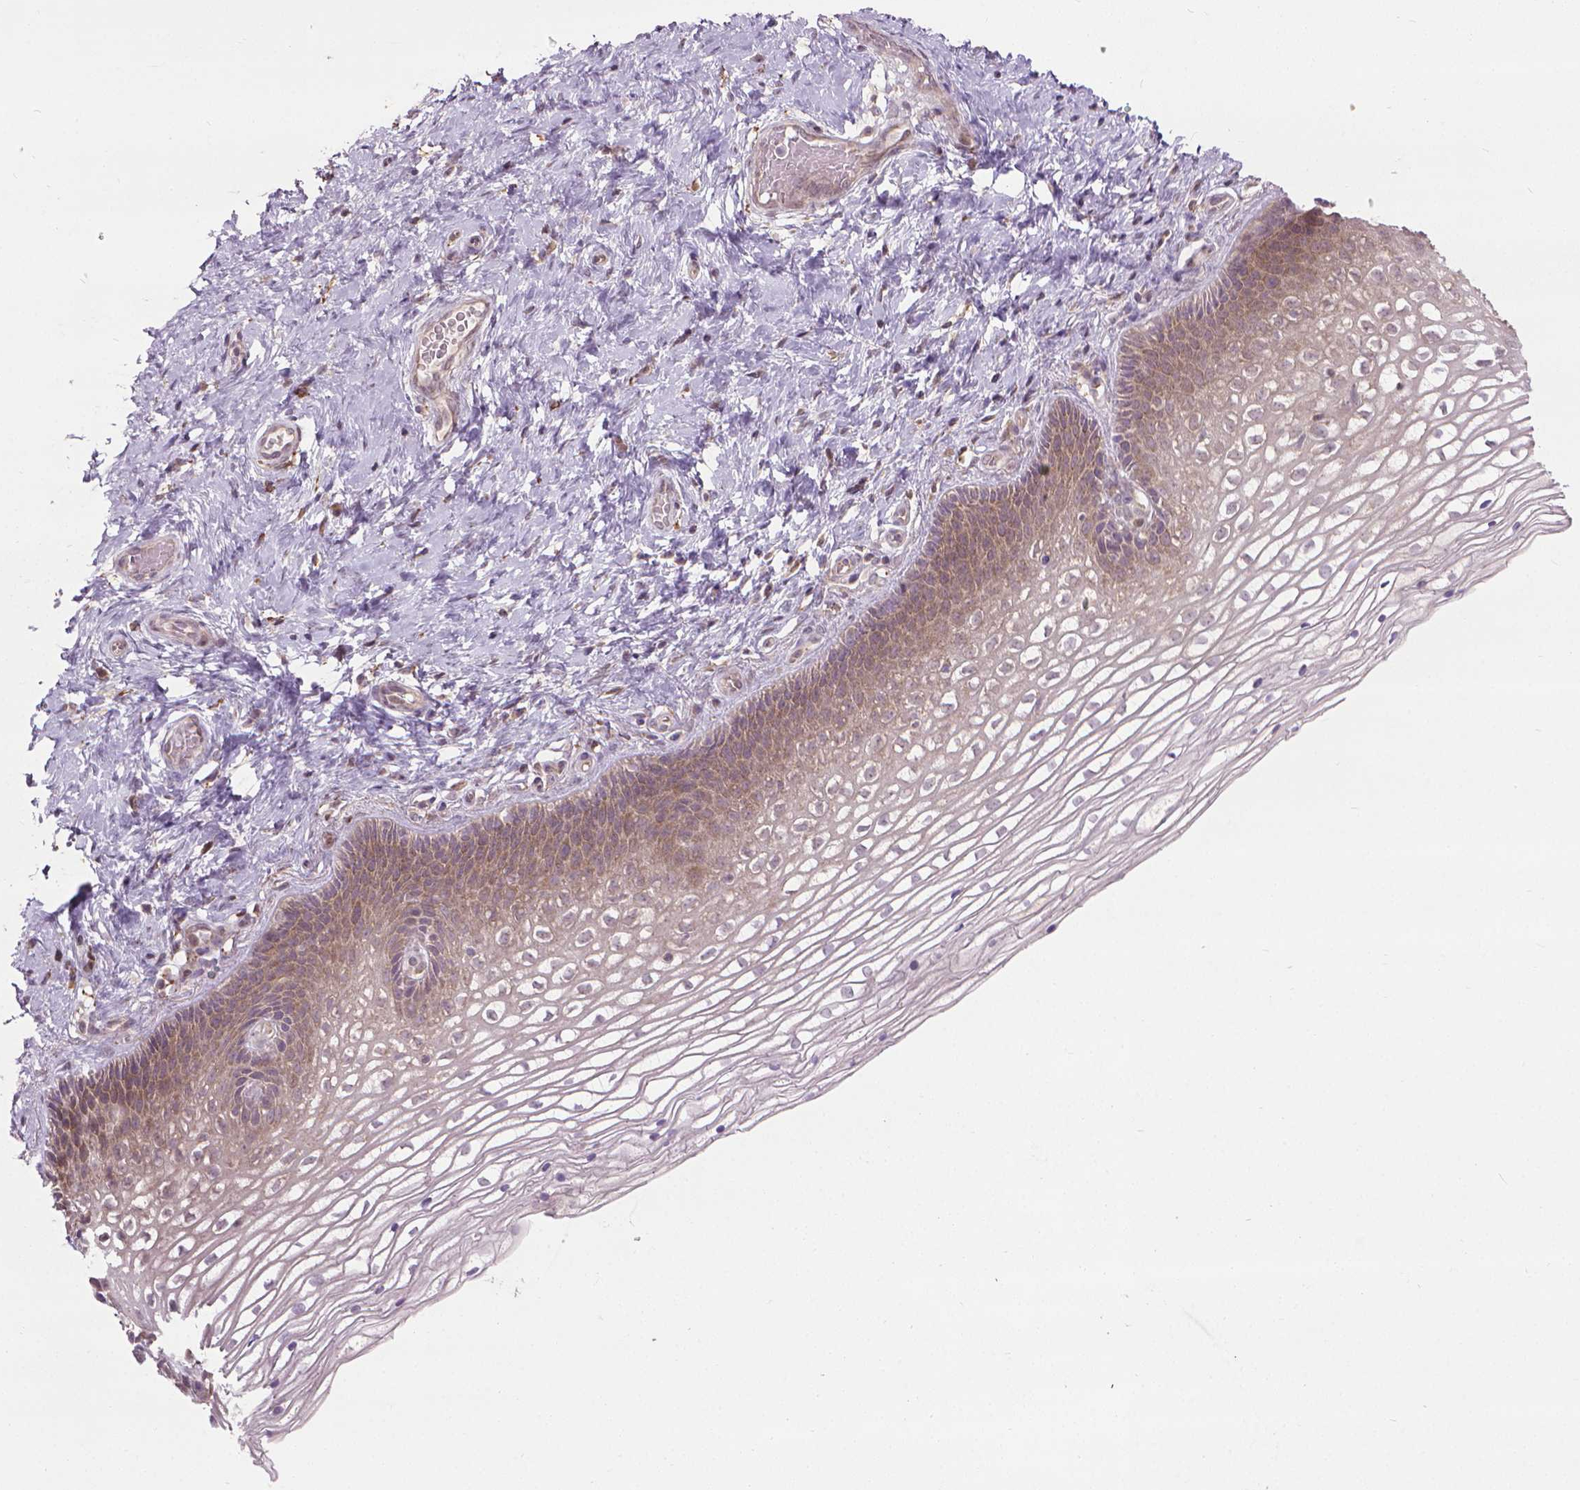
{"staining": {"intensity": "strong", "quantity": ">75%", "location": "cytoplasmic/membranous"}, "tissue": "cervix", "cell_type": "Glandular cells", "image_type": "normal", "snomed": [{"axis": "morphology", "description": "Normal tissue, NOS"}, {"axis": "topography", "description": "Cervix"}], "caption": "Immunohistochemistry of normal human cervix reveals high levels of strong cytoplasmic/membranous positivity in approximately >75% of glandular cells.", "gene": "PRAG1", "patient": {"sex": "female", "age": 34}}